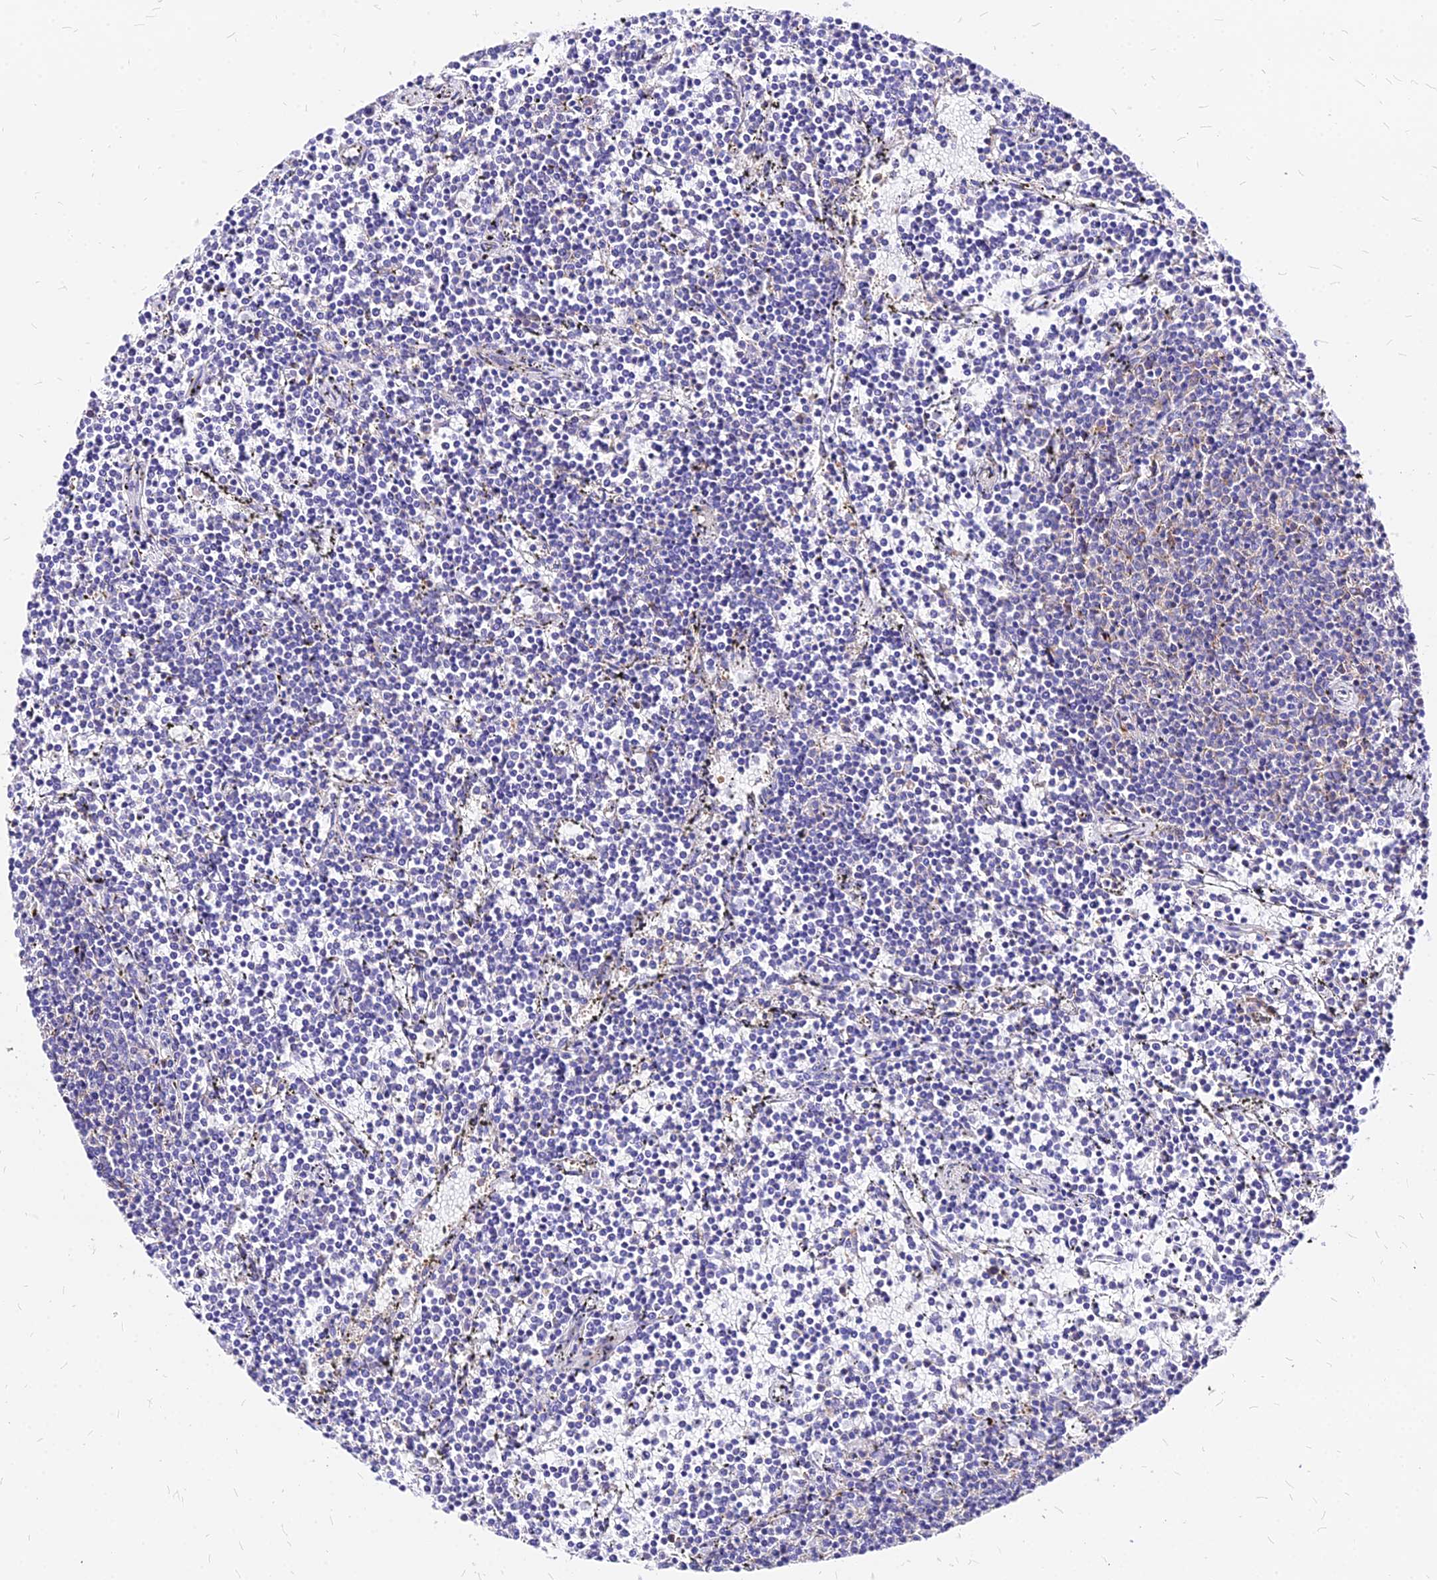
{"staining": {"intensity": "negative", "quantity": "none", "location": "none"}, "tissue": "lymphoma", "cell_type": "Tumor cells", "image_type": "cancer", "snomed": [{"axis": "morphology", "description": "Malignant lymphoma, non-Hodgkin's type, Low grade"}, {"axis": "topography", "description": "Spleen"}], "caption": "Immunohistochemical staining of low-grade malignant lymphoma, non-Hodgkin's type reveals no significant positivity in tumor cells. The staining is performed using DAB (3,3'-diaminobenzidine) brown chromogen with nuclei counter-stained in using hematoxylin.", "gene": "RPL19", "patient": {"sex": "female", "age": 50}}